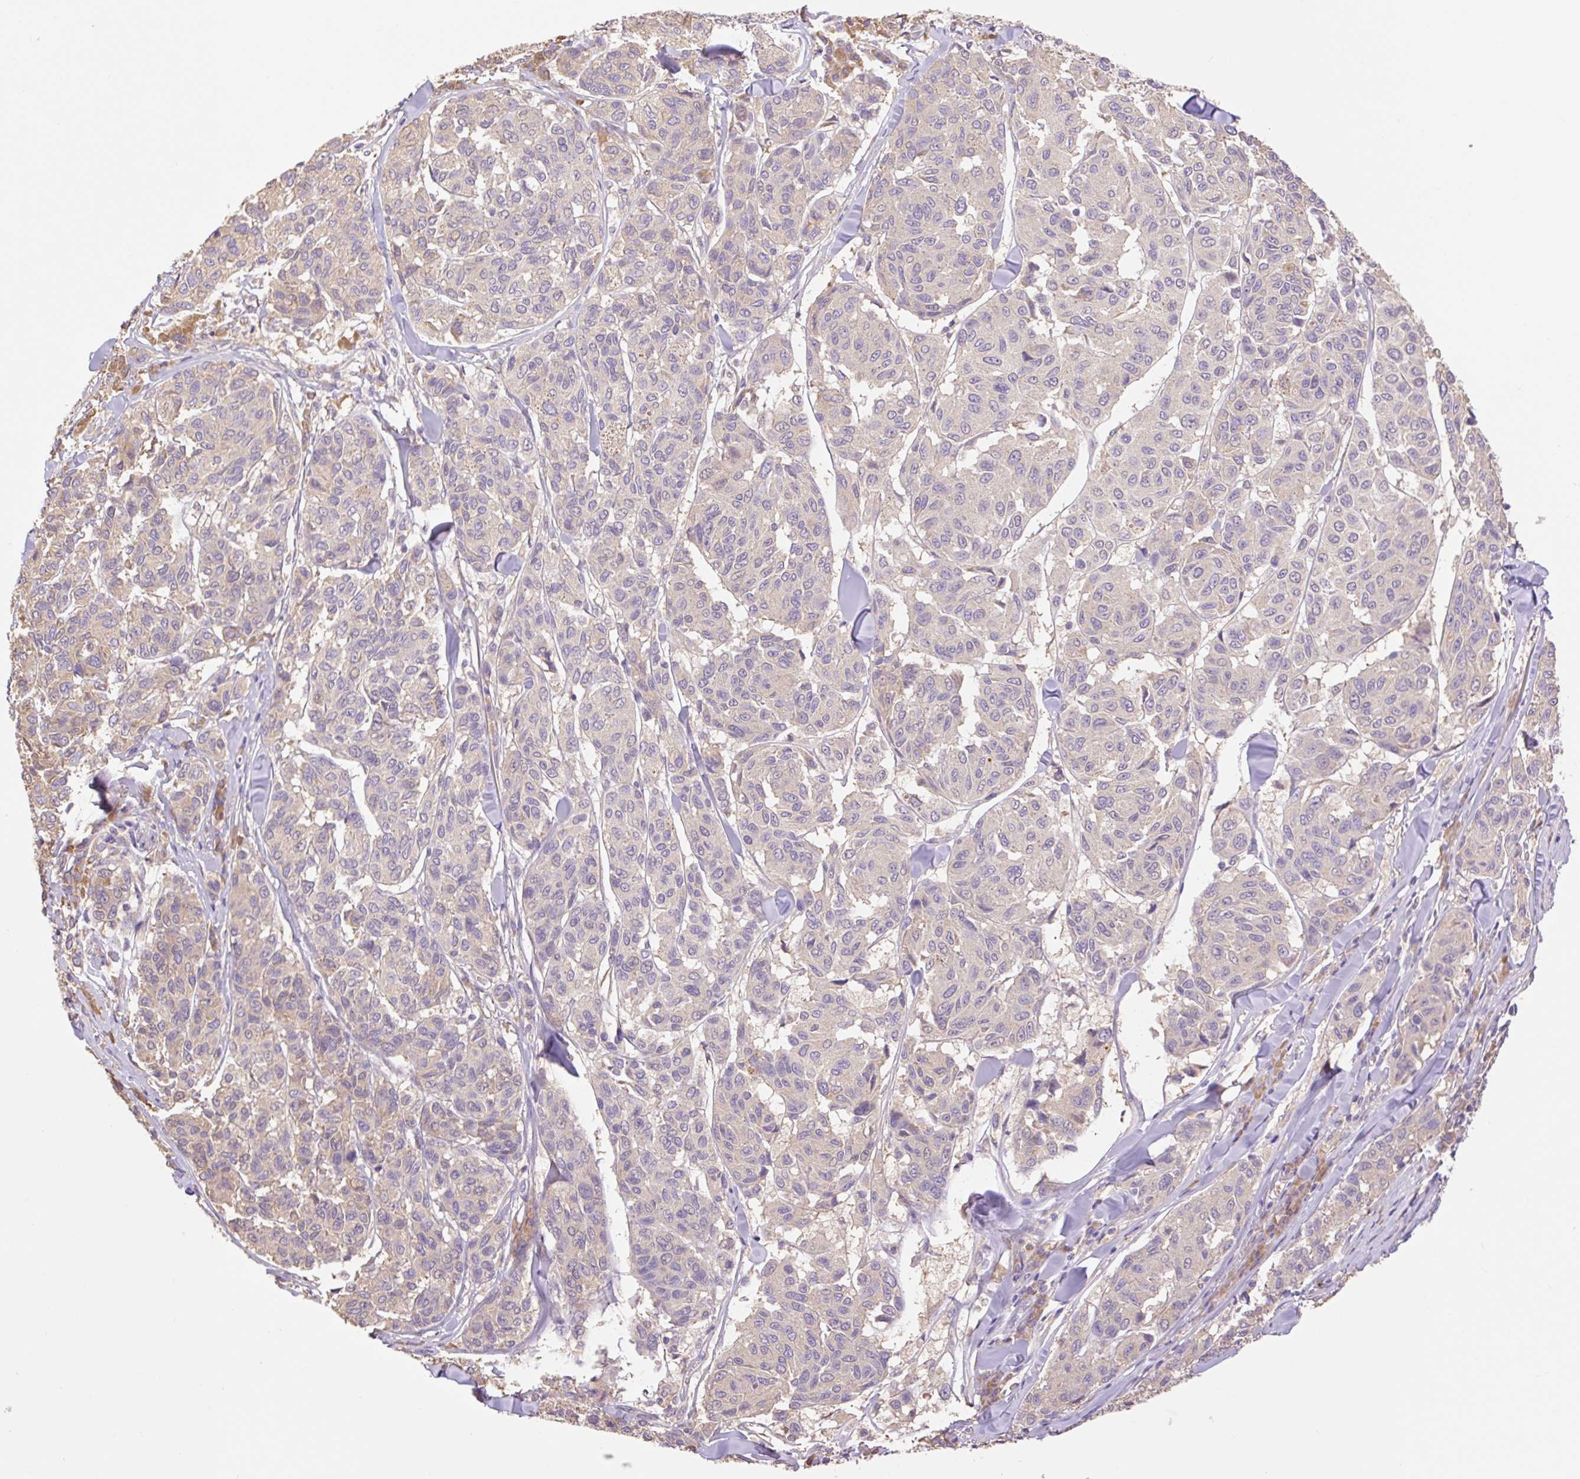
{"staining": {"intensity": "negative", "quantity": "none", "location": "none"}, "tissue": "melanoma", "cell_type": "Tumor cells", "image_type": "cancer", "snomed": [{"axis": "morphology", "description": "Malignant melanoma, NOS"}, {"axis": "topography", "description": "Skin"}], "caption": "The immunohistochemistry photomicrograph has no significant expression in tumor cells of malignant melanoma tissue.", "gene": "DESI1", "patient": {"sex": "female", "age": 66}}